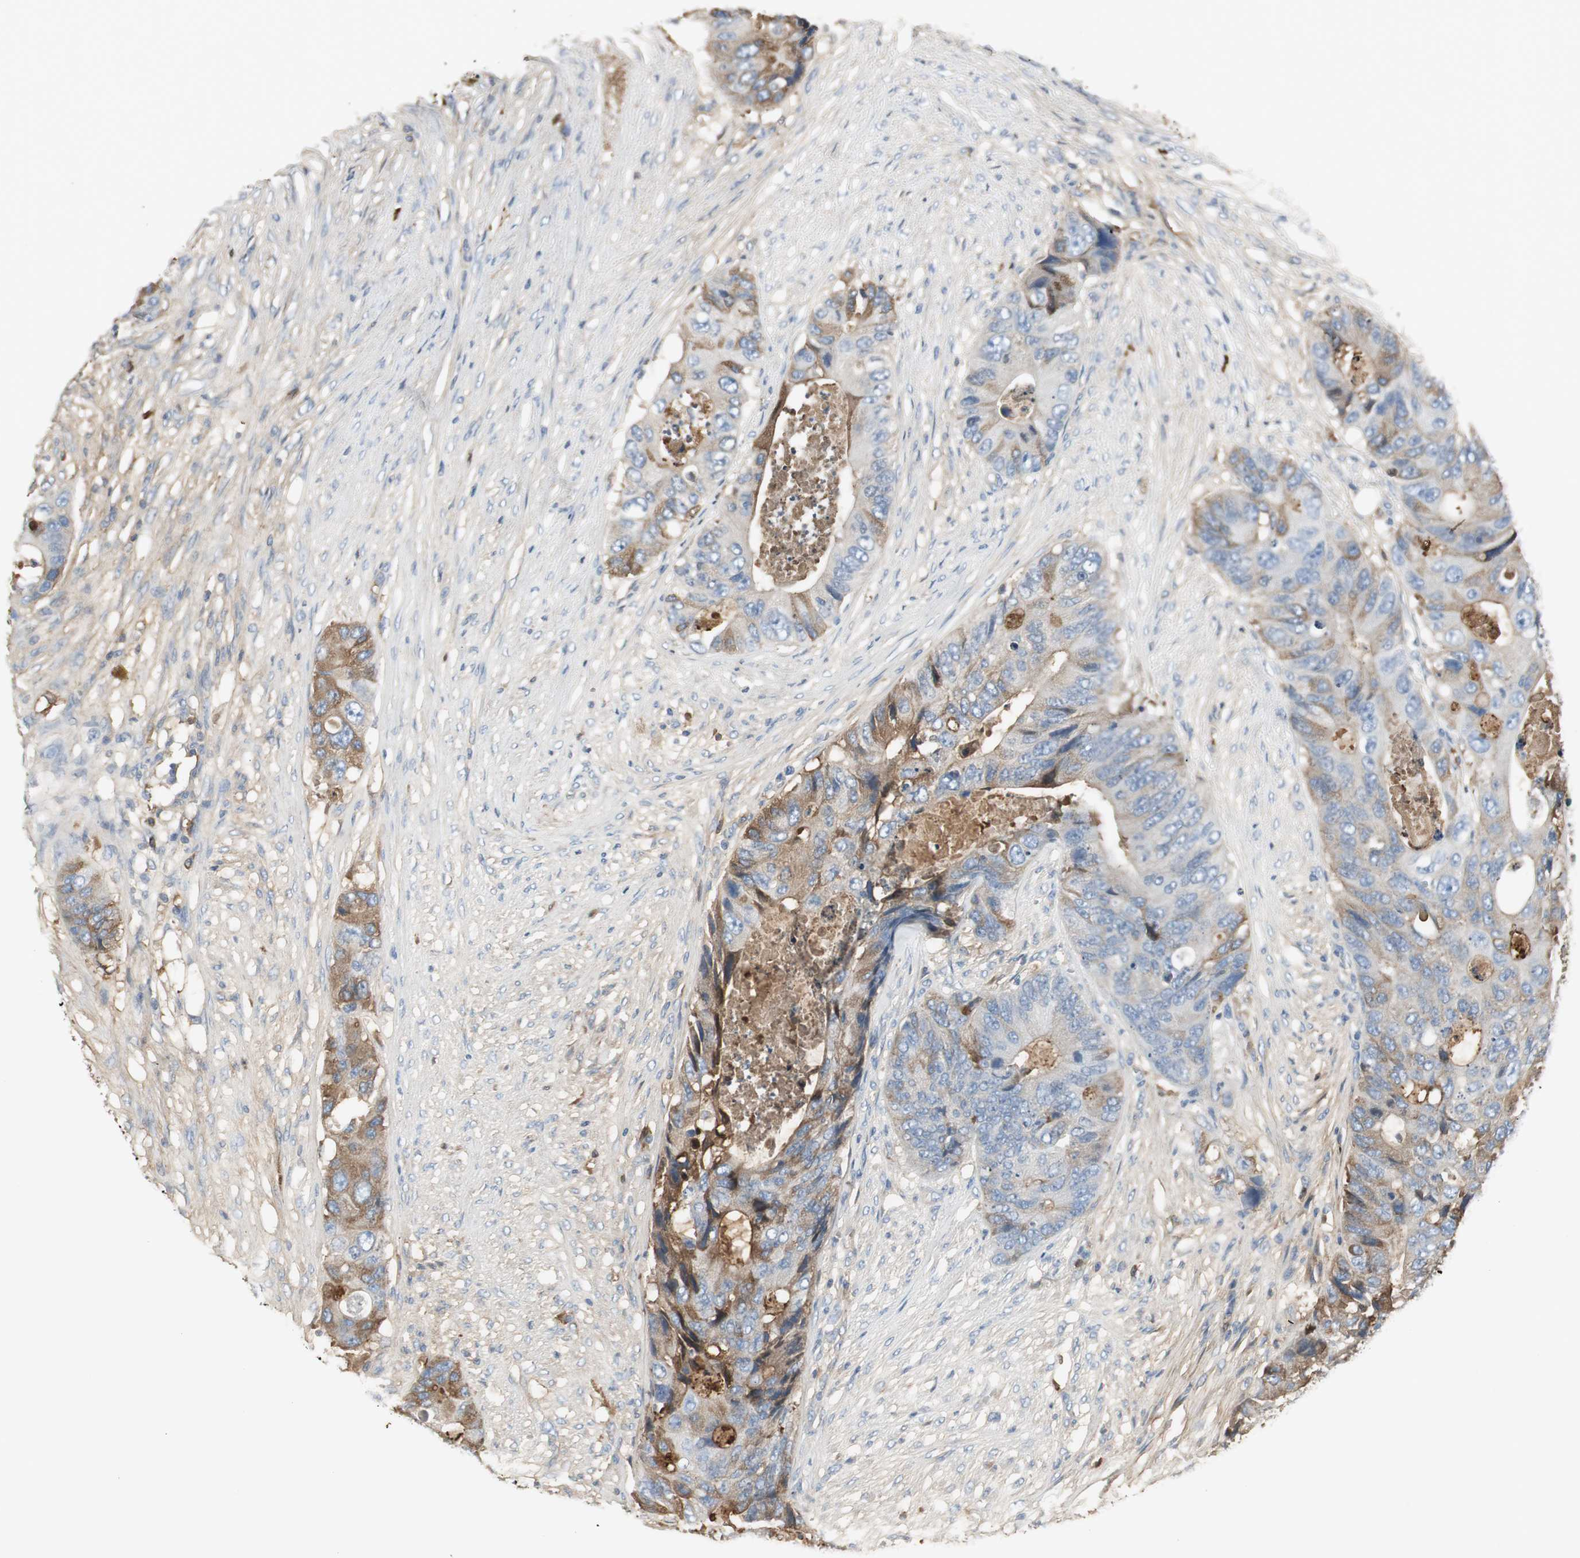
{"staining": {"intensity": "weak", "quantity": "<25%", "location": "cytoplasmic/membranous"}, "tissue": "colorectal cancer", "cell_type": "Tumor cells", "image_type": "cancer", "snomed": [{"axis": "morphology", "description": "Adenocarcinoma, NOS"}, {"axis": "topography", "description": "Colon"}], "caption": "The photomicrograph demonstrates no staining of tumor cells in colorectal adenocarcinoma.", "gene": "IGHA1", "patient": {"sex": "male", "age": 71}}